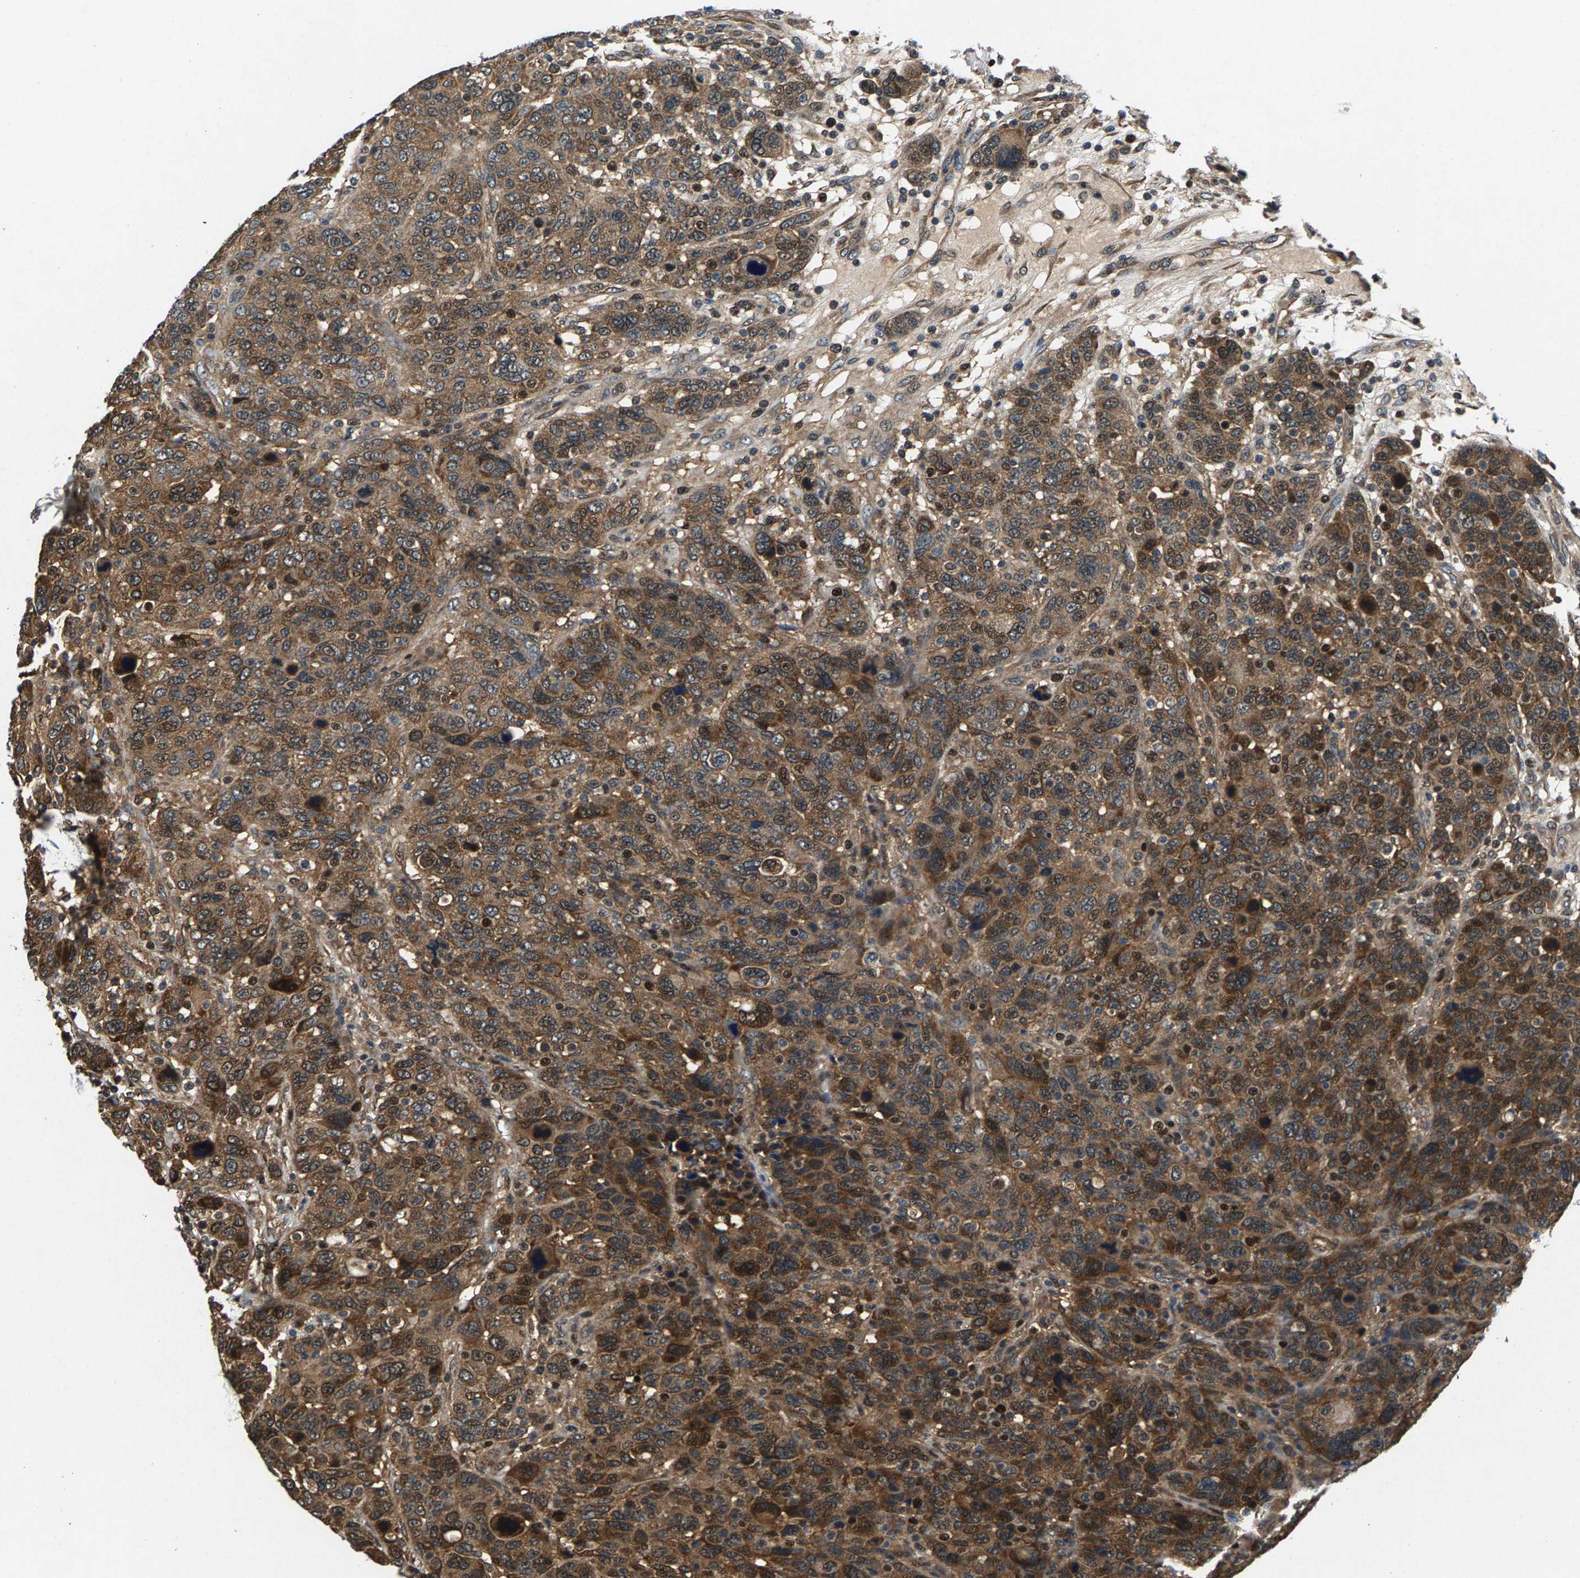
{"staining": {"intensity": "moderate", "quantity": ">75%", "location": "cytoplasmic/membranous"}, "tissue": "breast cancer", "cell_type": "Tumor cells", "image_type": "cancer", "snomed": [{"axis": "morphology", "description": "Duct carcinoma"}, {"axis": "topography", "description": "Breast"}], "caption": "Immunohistochemistry (IHC) staining of invasive ductal carcinoma (breast), which exhibits medium levels of moderate cytoplasmic/membranous positivity in approximately >75% of tumor cells indicating moderate cytoplasmic/membranous protein positivity. The staining was performed using DAB (3,3'-diaminobenzidine) (brown) for protein detection and nuclei were counterstained in hematoxylin (blue).", "gene": "FAM78A", "patient": {"sex": "female", "age": 37}}